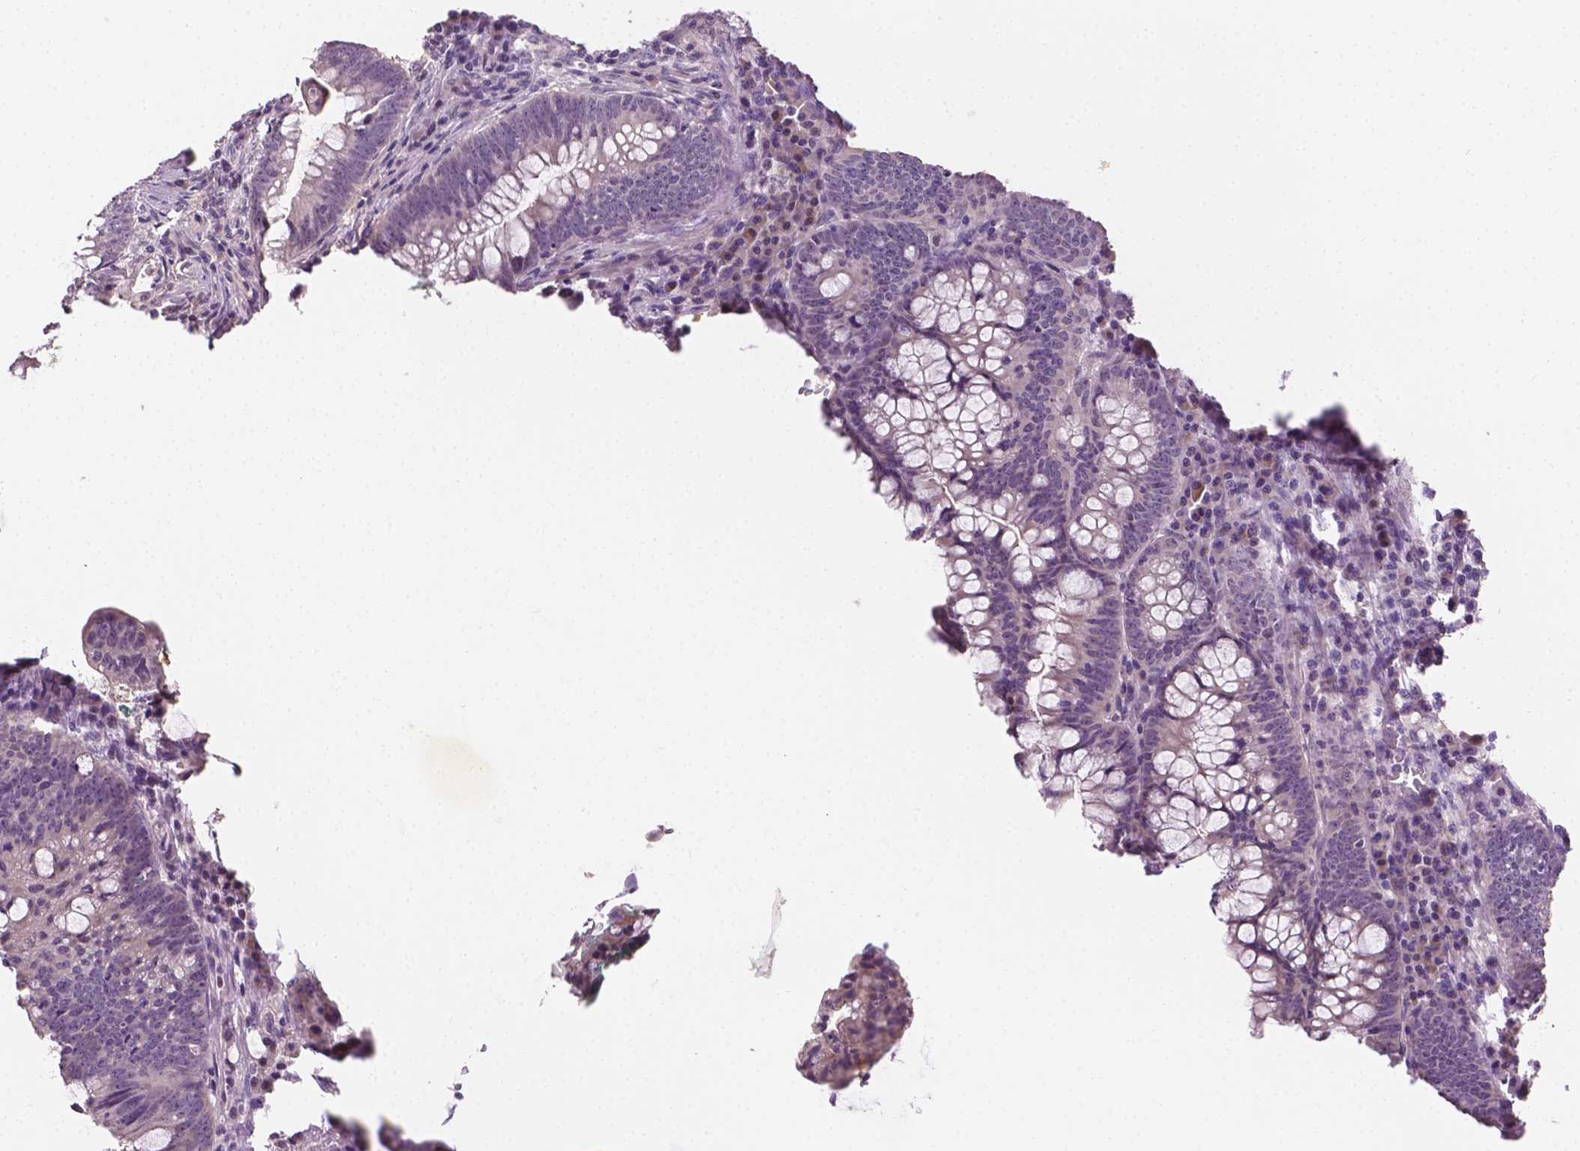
{"staining": {"intensity": "negative", "quantity": "none", "location": "none"}, "tissue": "colorectal cancer", "cell_type": "Tumor cells", "image_type": "cancer", "snomed": [{"axis": "morphology", "description": "Adenocarcinoma, NOS"}, {"axis": "topography", "description": "Colon"}], "caption": "Immunohistochemical staining of colorectal cancer (adenocarcinoma) exhibits no significant staining in tumor cells.", "gene": "MROH6", "patient": {"sex": "male", "age": 62}}